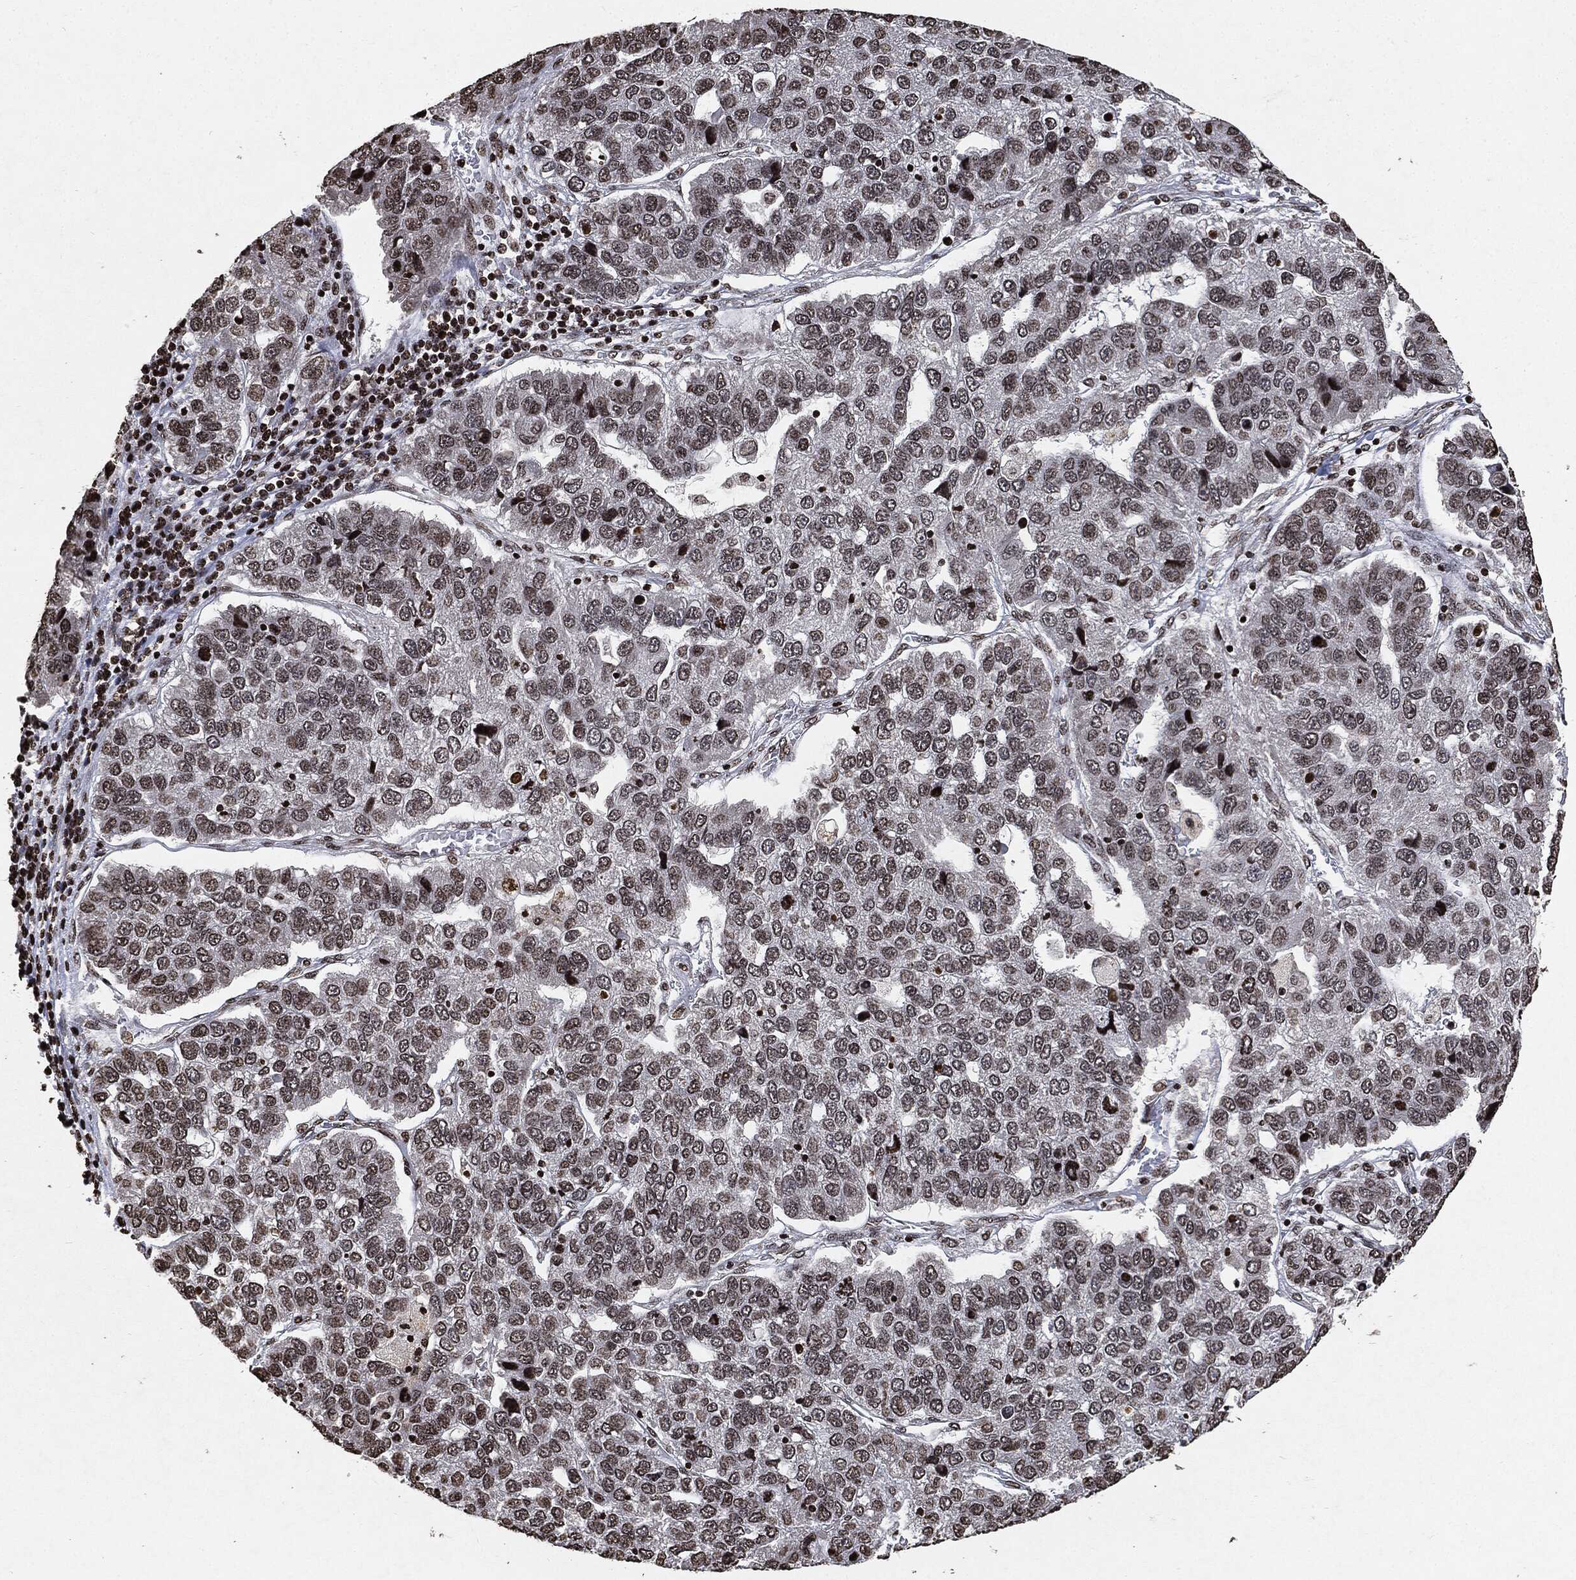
{"staining": {"intensity": "weak", "quantity": "25%-75%", "location": "nuclear"}, "tissue": "pancreatic cancer", "cell_type": "Tumor cells", "image_type": "cancer", "snomed": [{"axis": "morphology", "description": "Adenocarcinoma, NOS"}, {"axis": "topography", "description": "Pancreas"}], "caption": "DAB (3,3'-diaminobenzidine) immunohistochemical staining of human pancreatic cancer (adenocarcinoma) shows weak nuclear protein staining in about 25%-75% of tumor cells.", "gene": "JUN", "patient": {"sex": "female", "age": 61}}